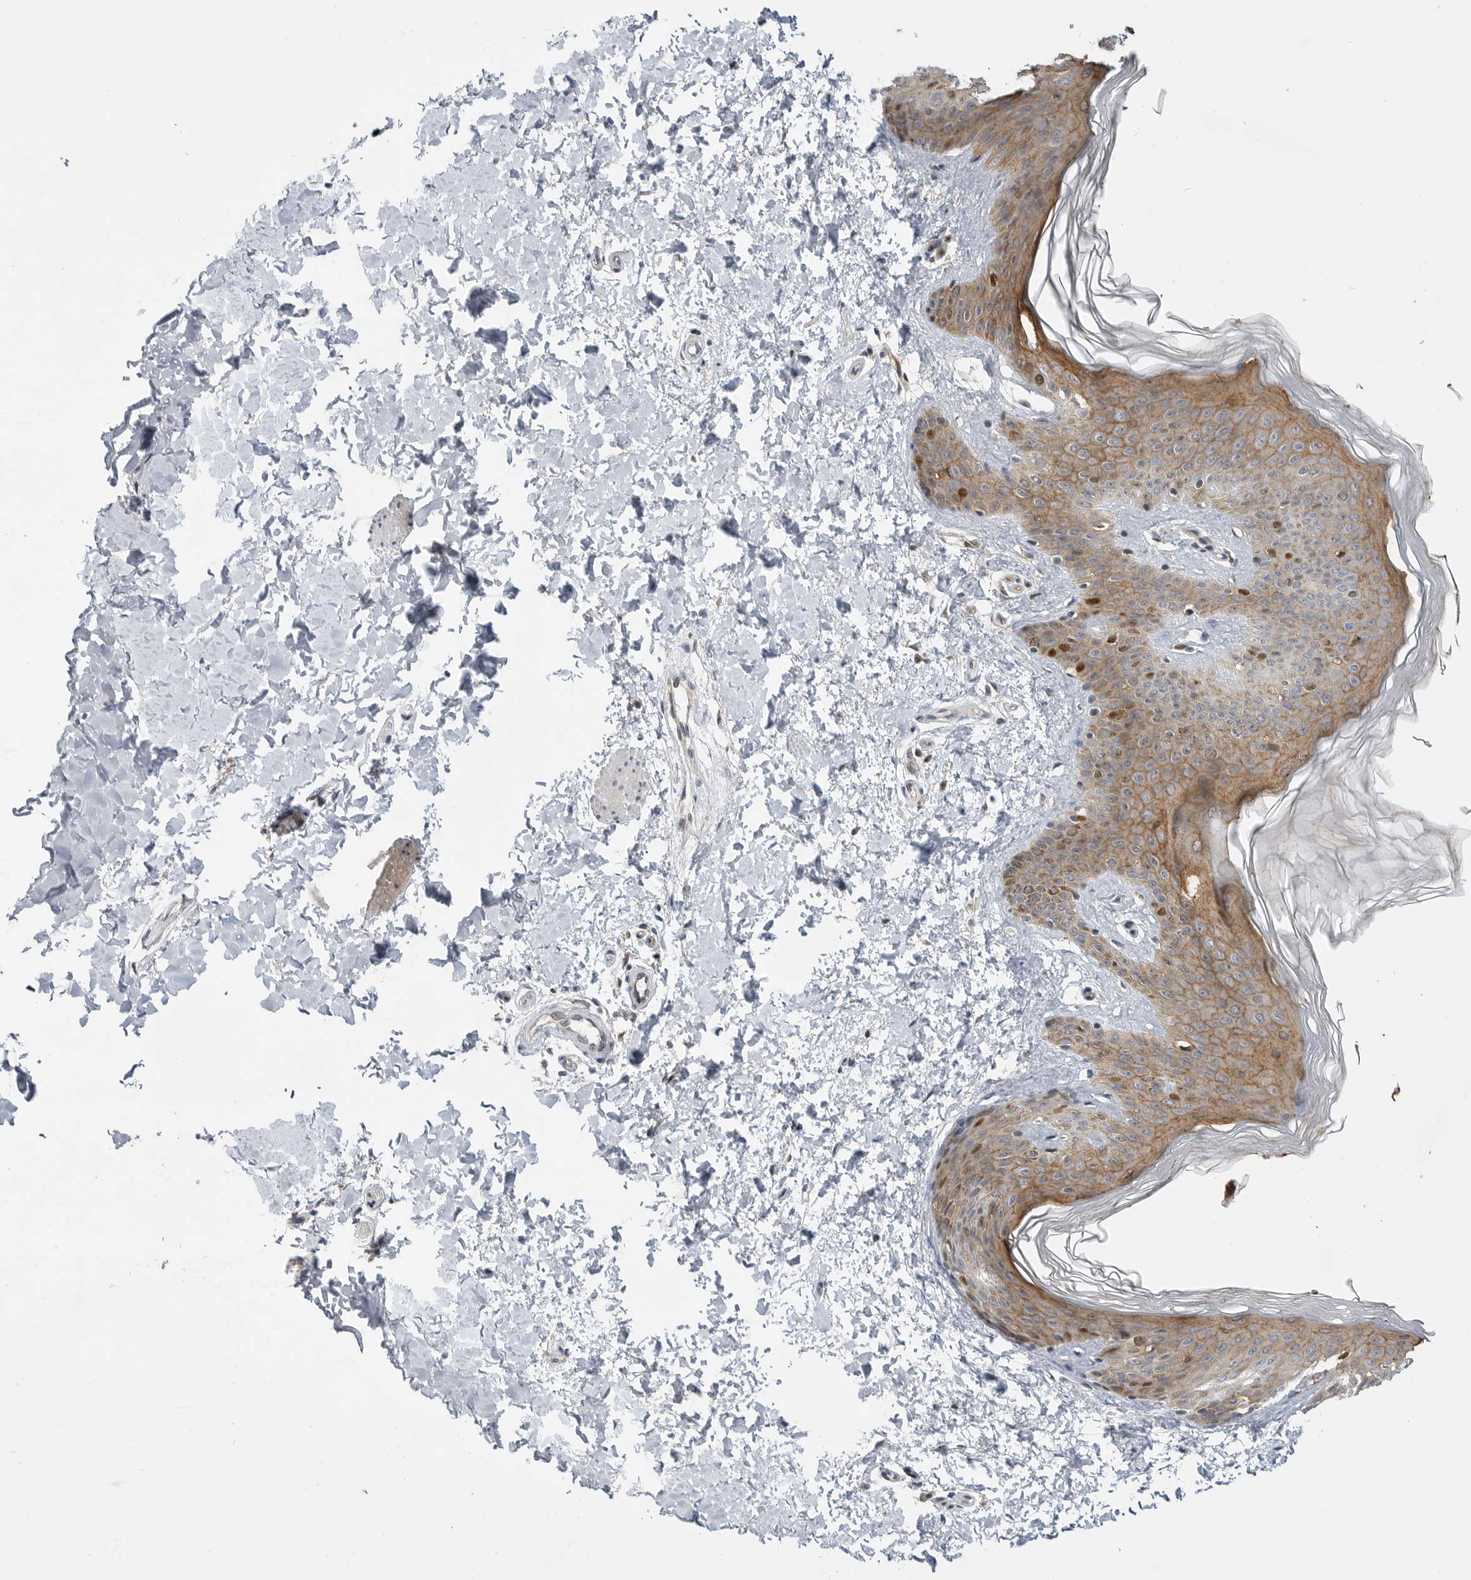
{"staining": {"intensity": "weak", "quantity": "25%-75%", "location": "cytoplasmic/membranous"}, "tissue": "skin", "cell_type": "Fibroblasts", "image_type": "normal", "snomed": [{"axis": "morphology", "description": "Normal tissue, NOS"}, {"axis": "morphology", "description": "Neoplasm, benign, NOS"}, {"axis": "topography", "description": "Skin"}, {"axis": "topography", "description": "Soft tissue"}], "caption": "Protein expression analysis of normal human skin reveals weak cytoplasmic/membranous staining in approximately 25%-75% of fibroblasts. (IHC, brightfield microscopy, high magnification).", "gene": "CSNK1G3", "patient": {"sex": "male", "age": 26}}